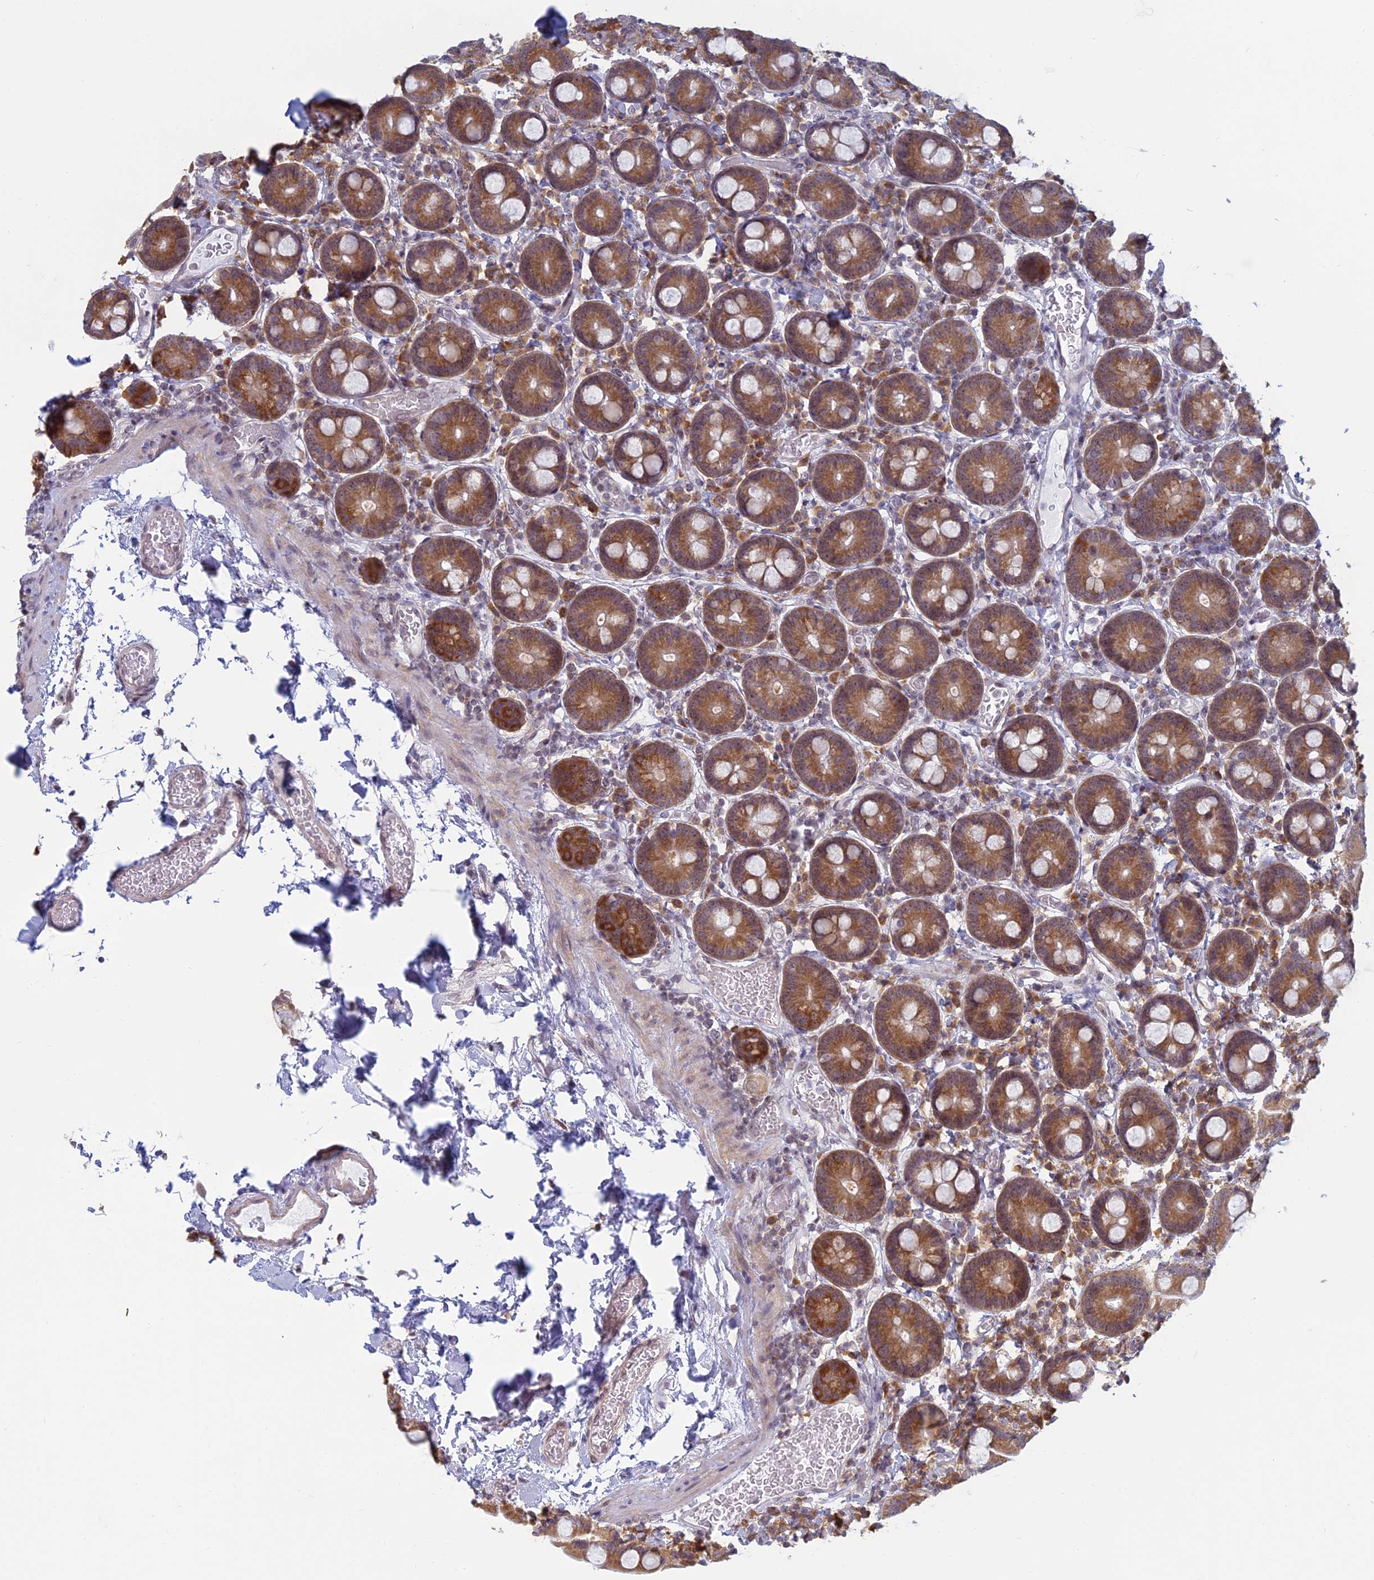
{"staining": {"intensity": "moderate", "quantity": ">75%", "location": "cytoplasmic/membranous"}, "tissue": "duodenum", "cell_type": "Glandular cells", "image_type": "normal", "snomed": [{"axis": "morphology", "description": "Normal tissue, NOS"}, {"axis": "topography", "description": "Duodenum"}], "caption": "A histopathology image of duodenum stained for a protein demonstrates moderate cytoplasmic/membranous brown staining in glandular cells. The staining was performed using DAB (3,3'-diaminobenzidine) to visualize the protein expression in brown, while the nuclei were stained in blue with hematoxylin (Magnification: 20x).", "gene": "RPS19BP1", "patient": {"sex": "male", "age": 55}}